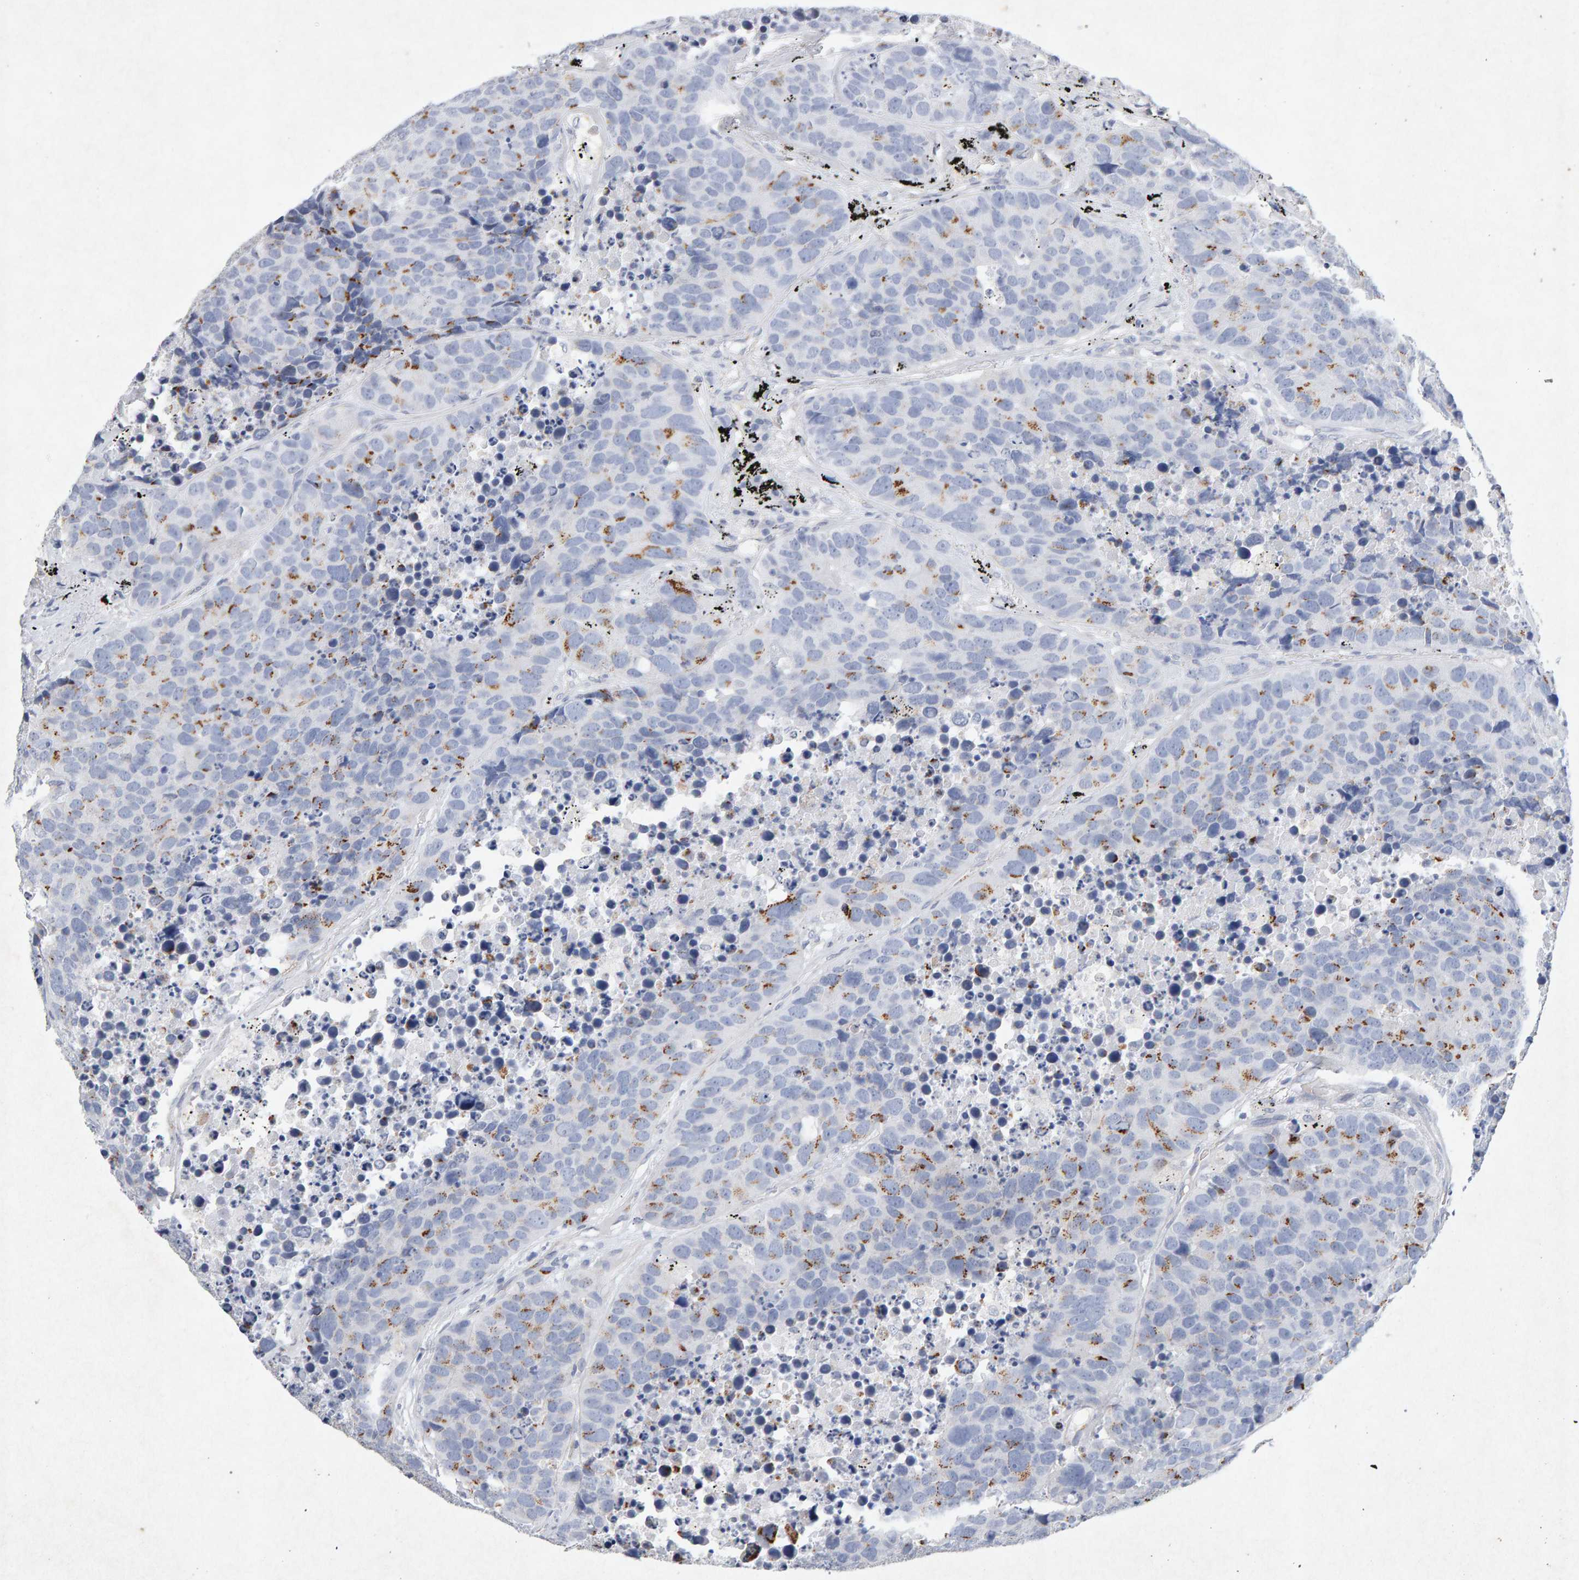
{"staining": {"intensity": "moderate", "quantity": "<25%", "location": "cytoplasmic/membranous"}, "tissue": "carcinoid", "cell_type": "Tumor cells", "image_type": "cancer", "snomed": [{"axis": "morphology", "description": "Carcinoid, malignant, NOS"}, {"axis": "topography", "description": "Lung"}], "caption": "The micrograph displays a brown stain indicating the presence of a protein in the cytoplasmic/membranous of tumor cells in carcinoid.", "gene": "PTPRM", "patient": {"sex": "male", "age": 60}}